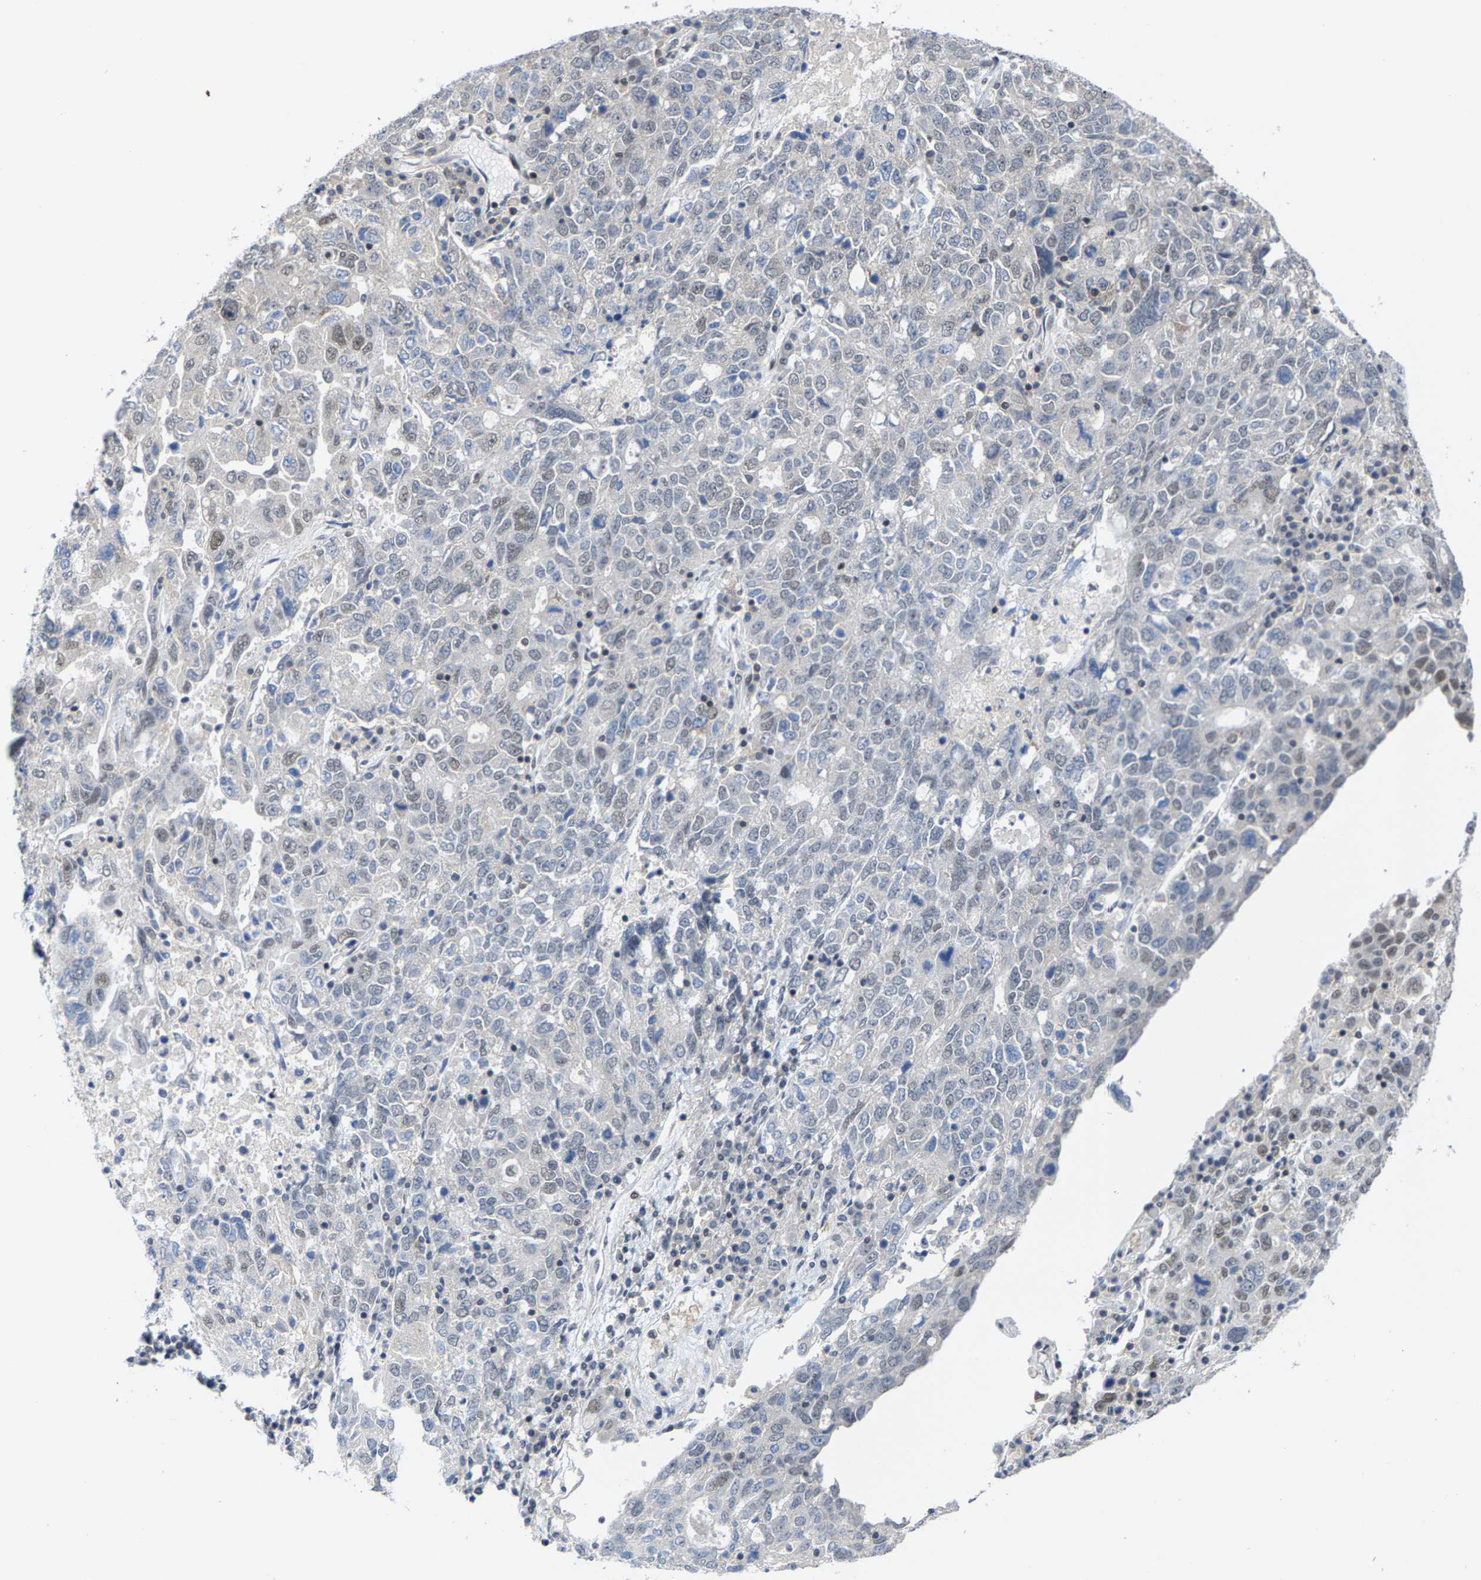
{"staining": {"intensity": "weak", "quantity": "<25%", "location": "nuclear"}, "tissue": "ovarian cancer", "cell_type": "Tumor cells", "image_type": "cancer", "snomed": [{"axis": "morphology", "description": "Carcinoma, endometroid"}, {"axis": "topography", "description": "Ovary"}], "caption": "A photomicrograph of ovarian cancer (endometroid carcinoma) stained for a protein exhibits no brown staining in tumor cells.", "gene": "FGD3", "patient": {"sex": "female", "age": 62}}